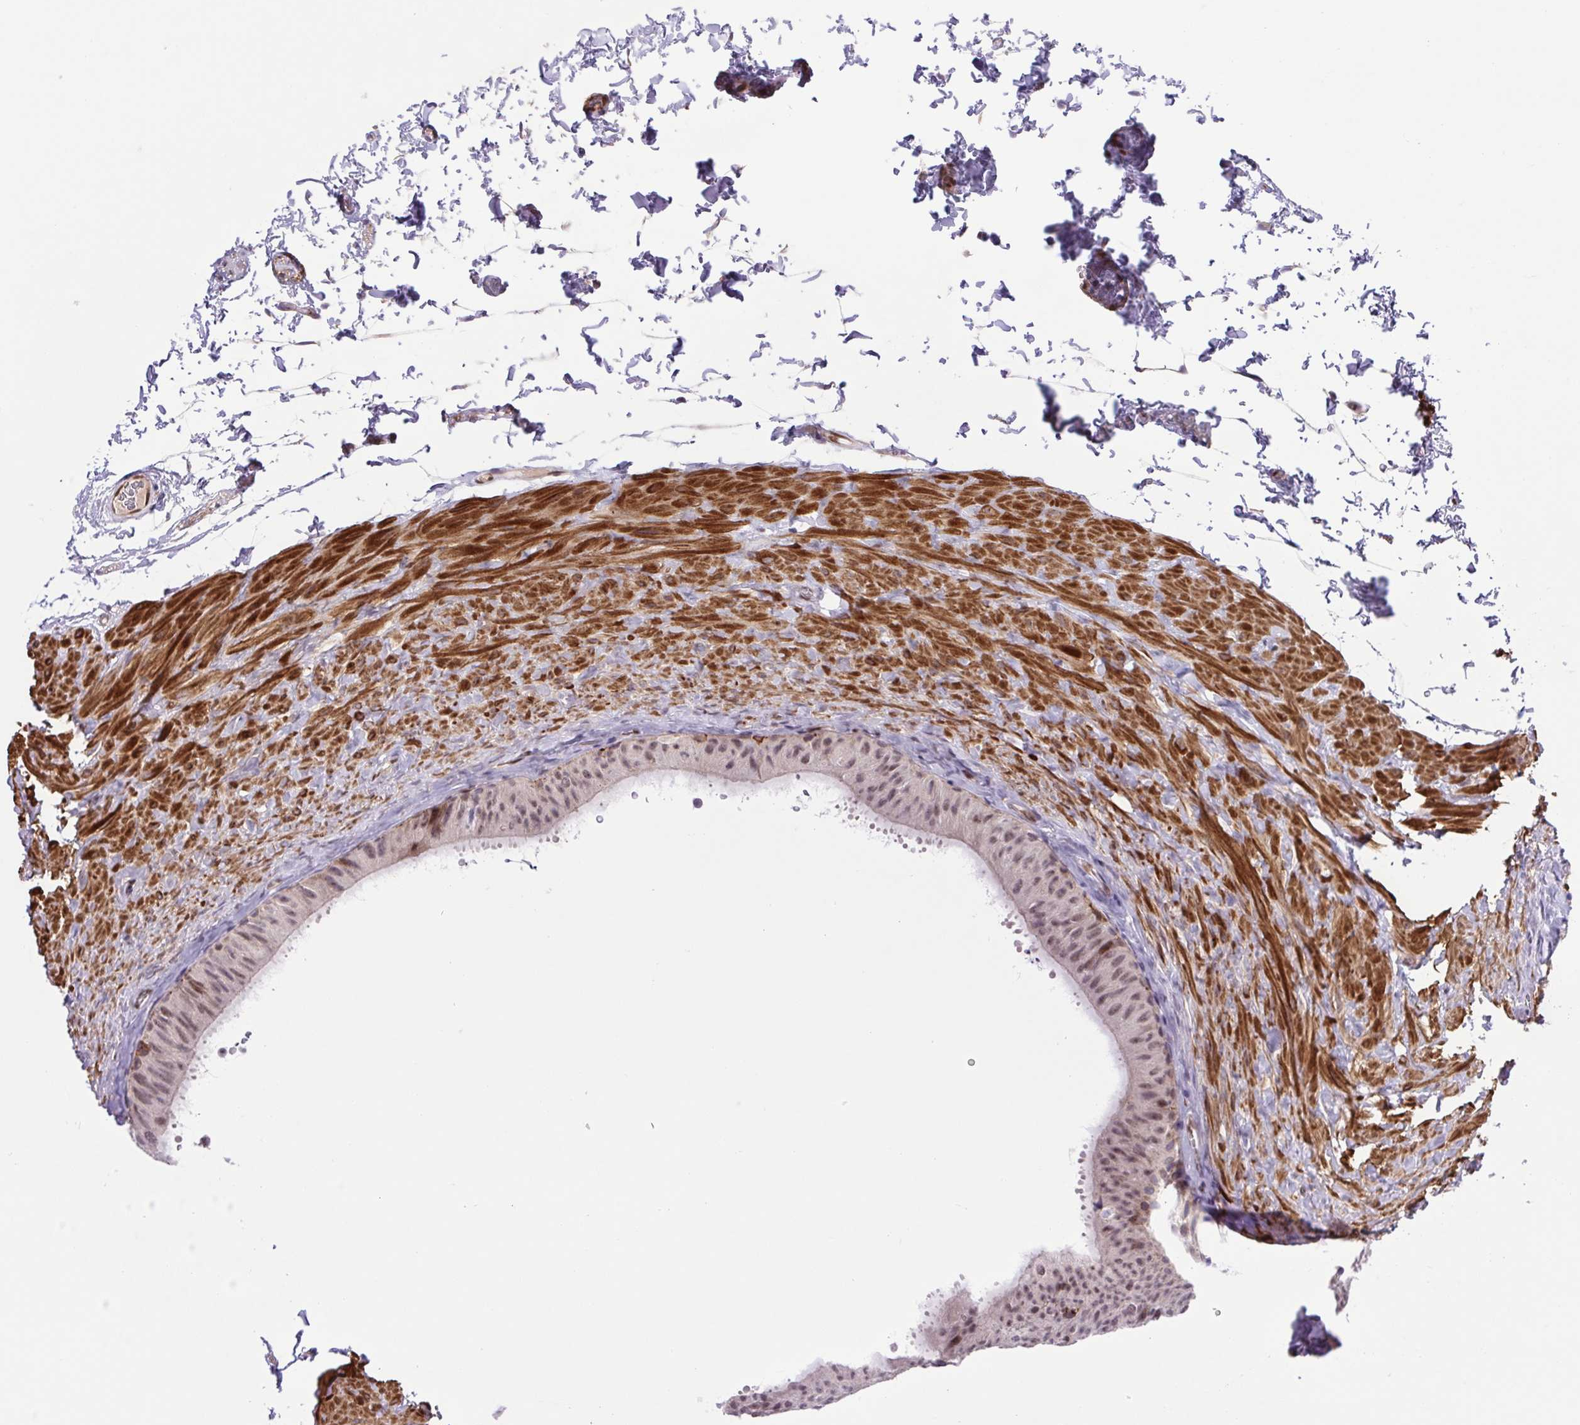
{"staining": {"intensity": "moderate", "quantity": "<25%", "location": "nuclear"}, "tissue": "epididymis", "cell_type": "Glandular cells", "image_type": "normal", "snomed": [{"axis": "morphology", "description": "Normal tissue, NOS"}, {"axis": "topography", "description": "Epididymis, spermatic cord, NOS"}, {"axis": "topography", "description": "Epididymis"}], "caption": "Immunohistochemical staining of normal human epididymis displays moderate nuclear protein staining in approximately <25% of glandular cells.", "gene": "ERG", "patient": {"sex": "male", "age": 31}}